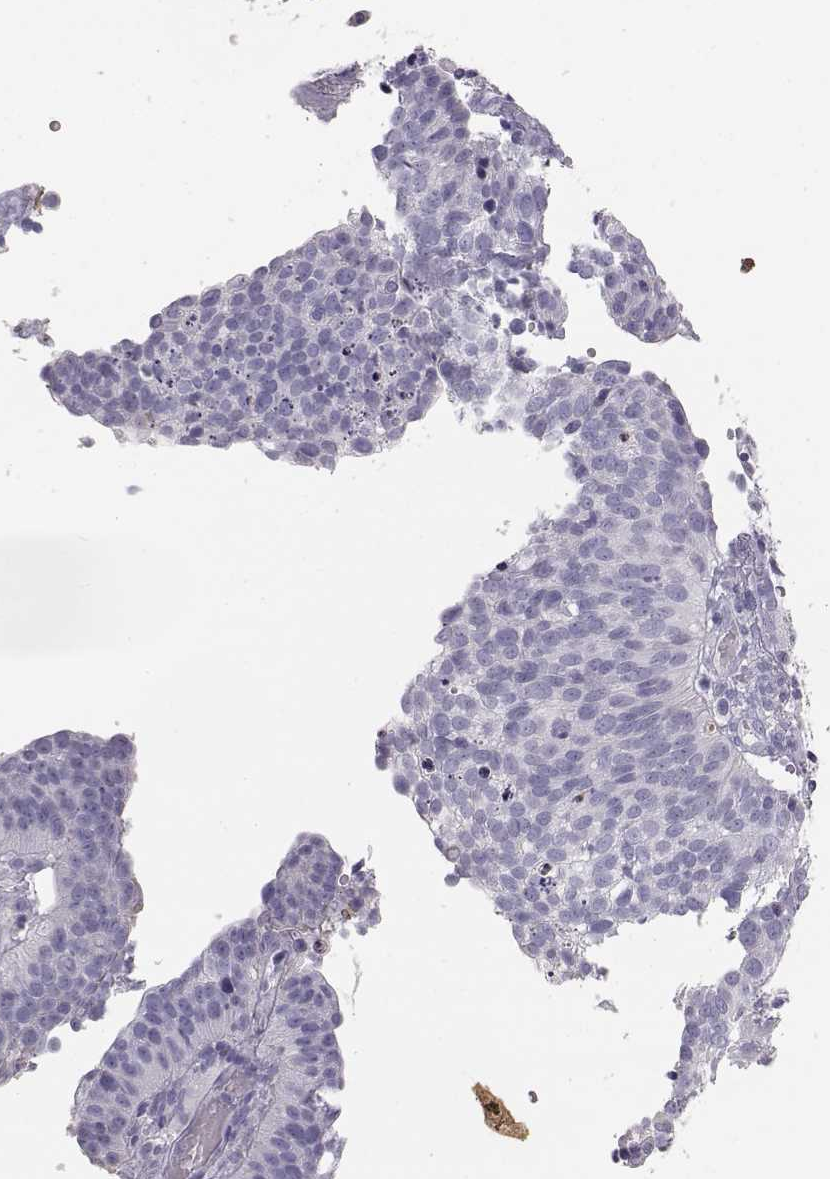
{"staining": {"intensity": "negative", "quantity": "none", "location": "none"}, "tissue": "cervical cancer", "cell_type": "Tumor cells", "image_type": "cancer", "snomed": [{"axis": "morphology", "description": "Squamous cell carcinoma, NOS"}, {"axis": "topography", "description": "Cervix"}], "caption": "Cervical cancer (squamous cell carcinoma) was stained to show a protein in brown. There is no significant expression in tumor cells.", "gene": "KRT33A", "patient": {"sex": "female", "age": 39}}